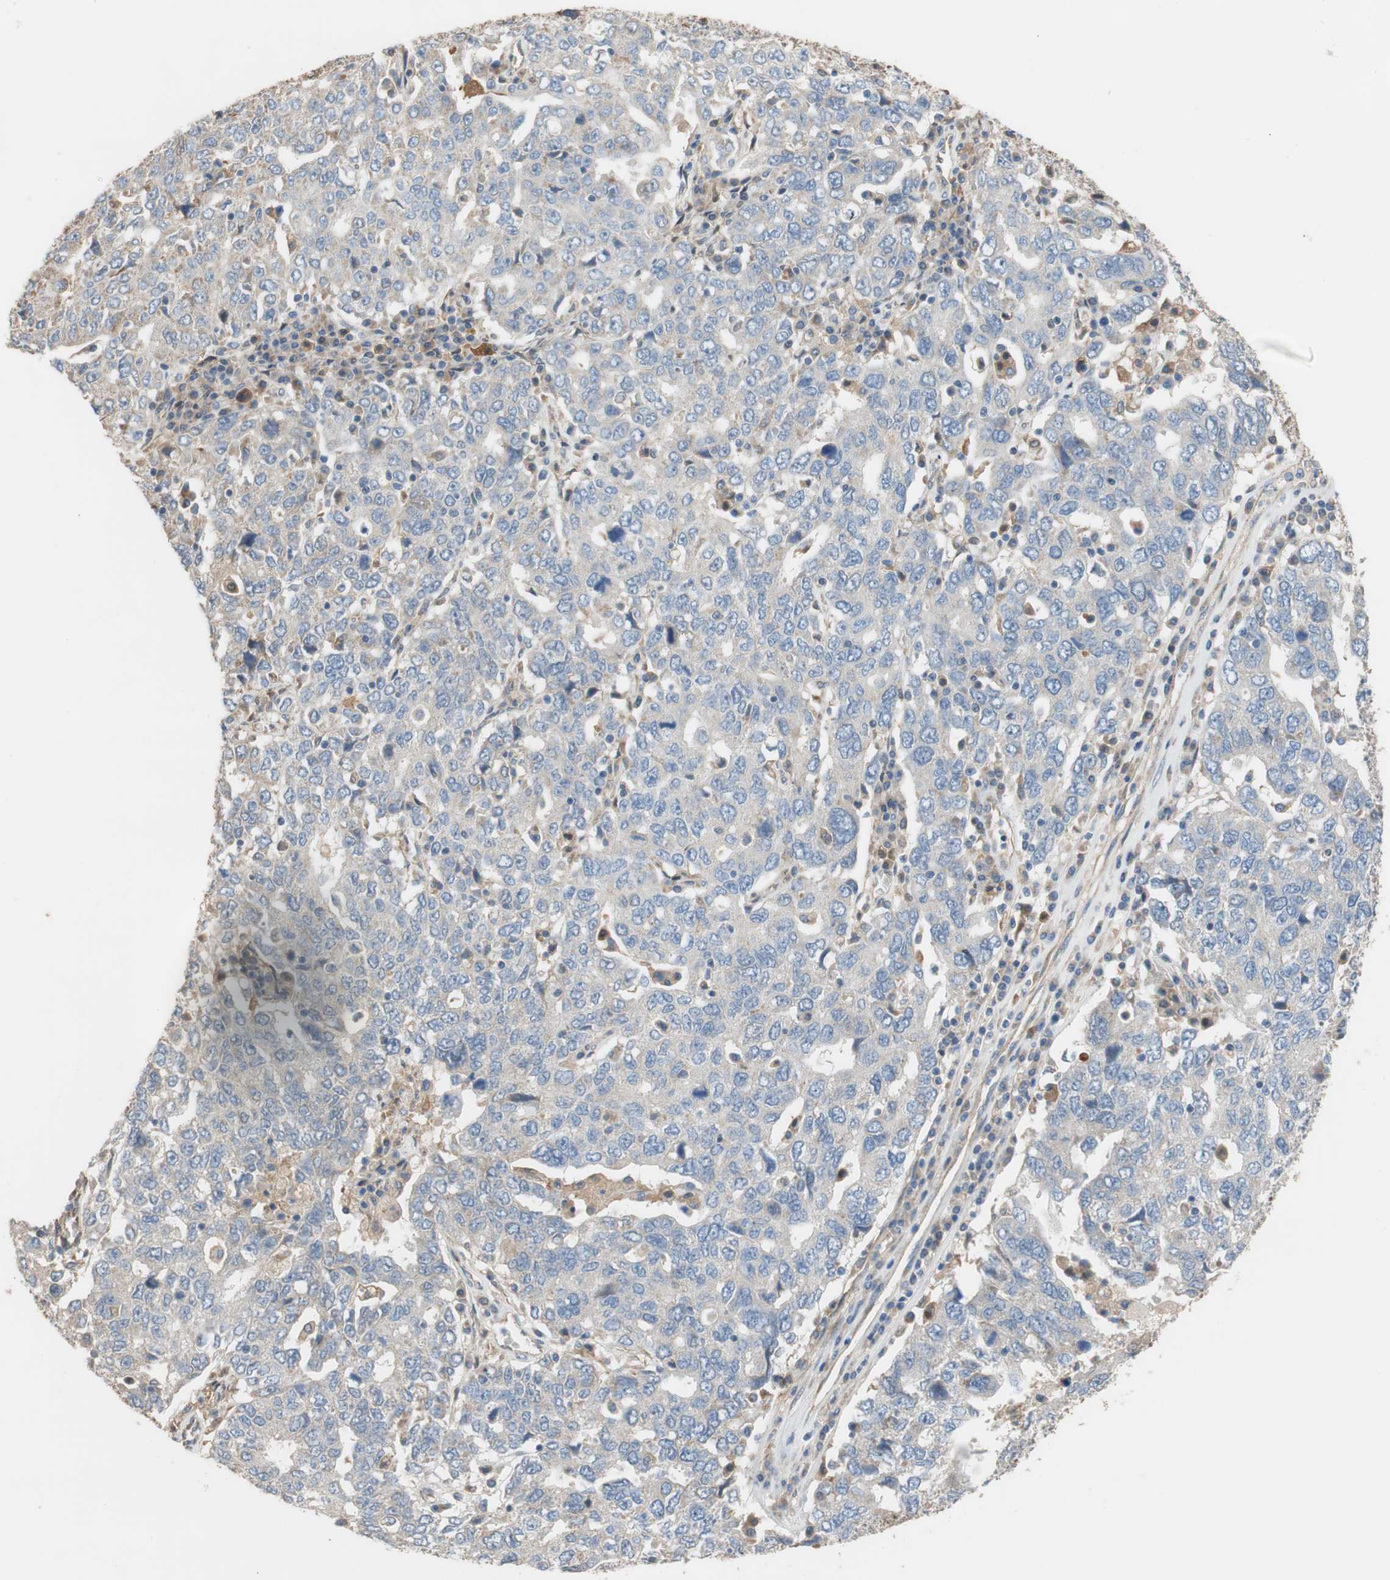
{"staining": {"intensity": "weak", "quantity": ">75%", "location": "cytoplasmic/membranous"}, "tissue": "ovarian cancer", "cell_type": "Tumor cells", "image_type": "cancer", "snomed": [{"axis": "morphology", "description": "Carcinoma, endometroid"}, {"axis": "topography", "description": "Ovary"}], "caption": "Immunohistochemical staining of human ovarian cancer shows low levels of weak cytoplasmic/membranous staining in about >75% of tumor cells.", "gene": "ALDH1A2", "patient": {"sex": "female", "age": 62}}